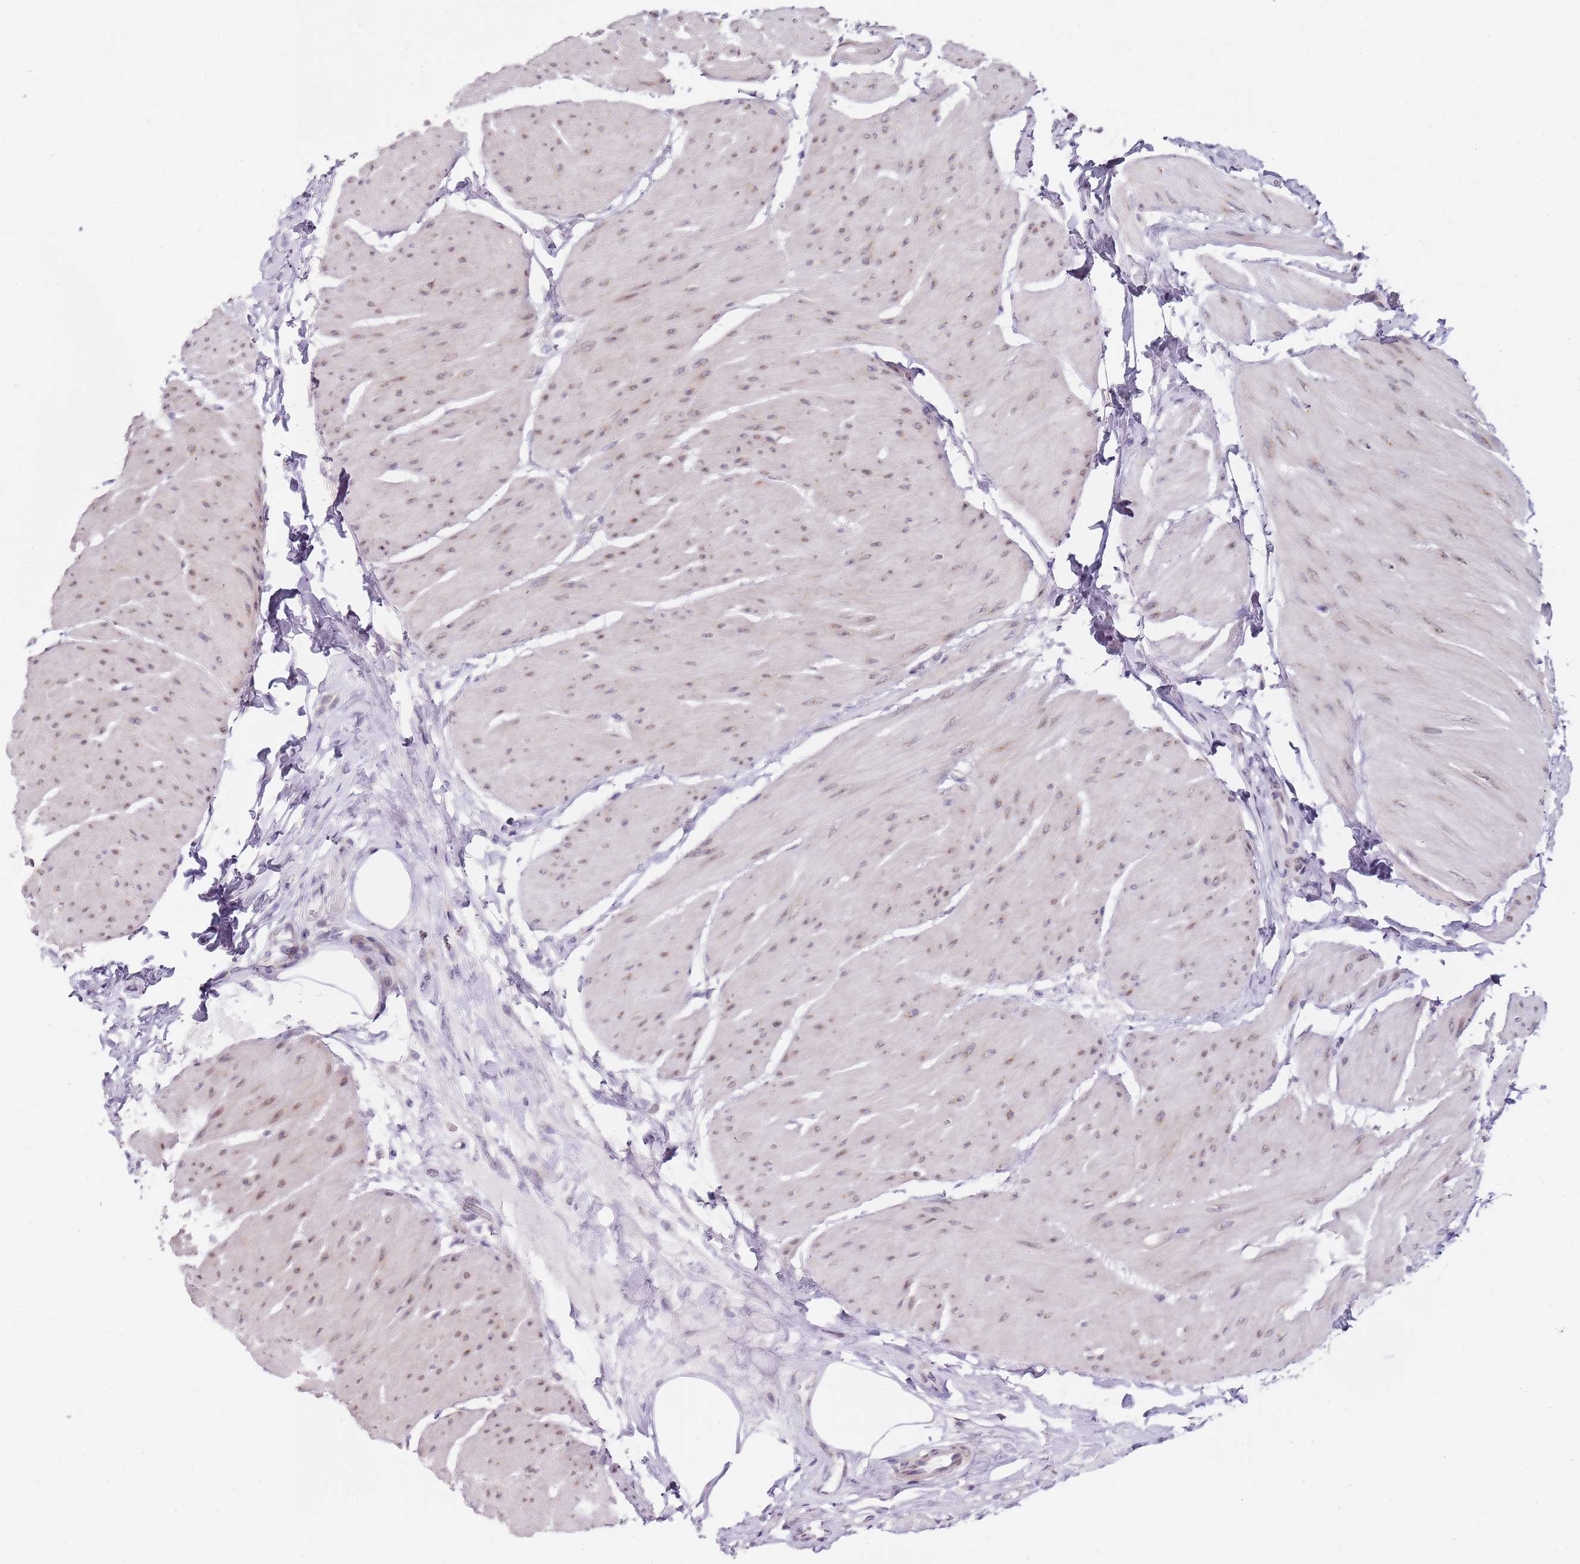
{"staining": {"intensity": "weak", "quantity": "25%-75%", "location": "nuclear"}, "tissue": "smooth muscle", "cell_type": "Smooth muscle cells", "image_type": "normal", "snomed": [{"axis": "morphology", "description": "Urothelial carcinoma, High grade"}, {"axis": "topography", "description": "Urinary bladder"}], "caption": "DAB immunohistochemical staining of benign smooth muscle shows weak nuclear protein staining in approximately 25%-75% of smooth muscle cells.", "gene": "TBC1D9", "patient": {"sex": "male", "age": 46}}